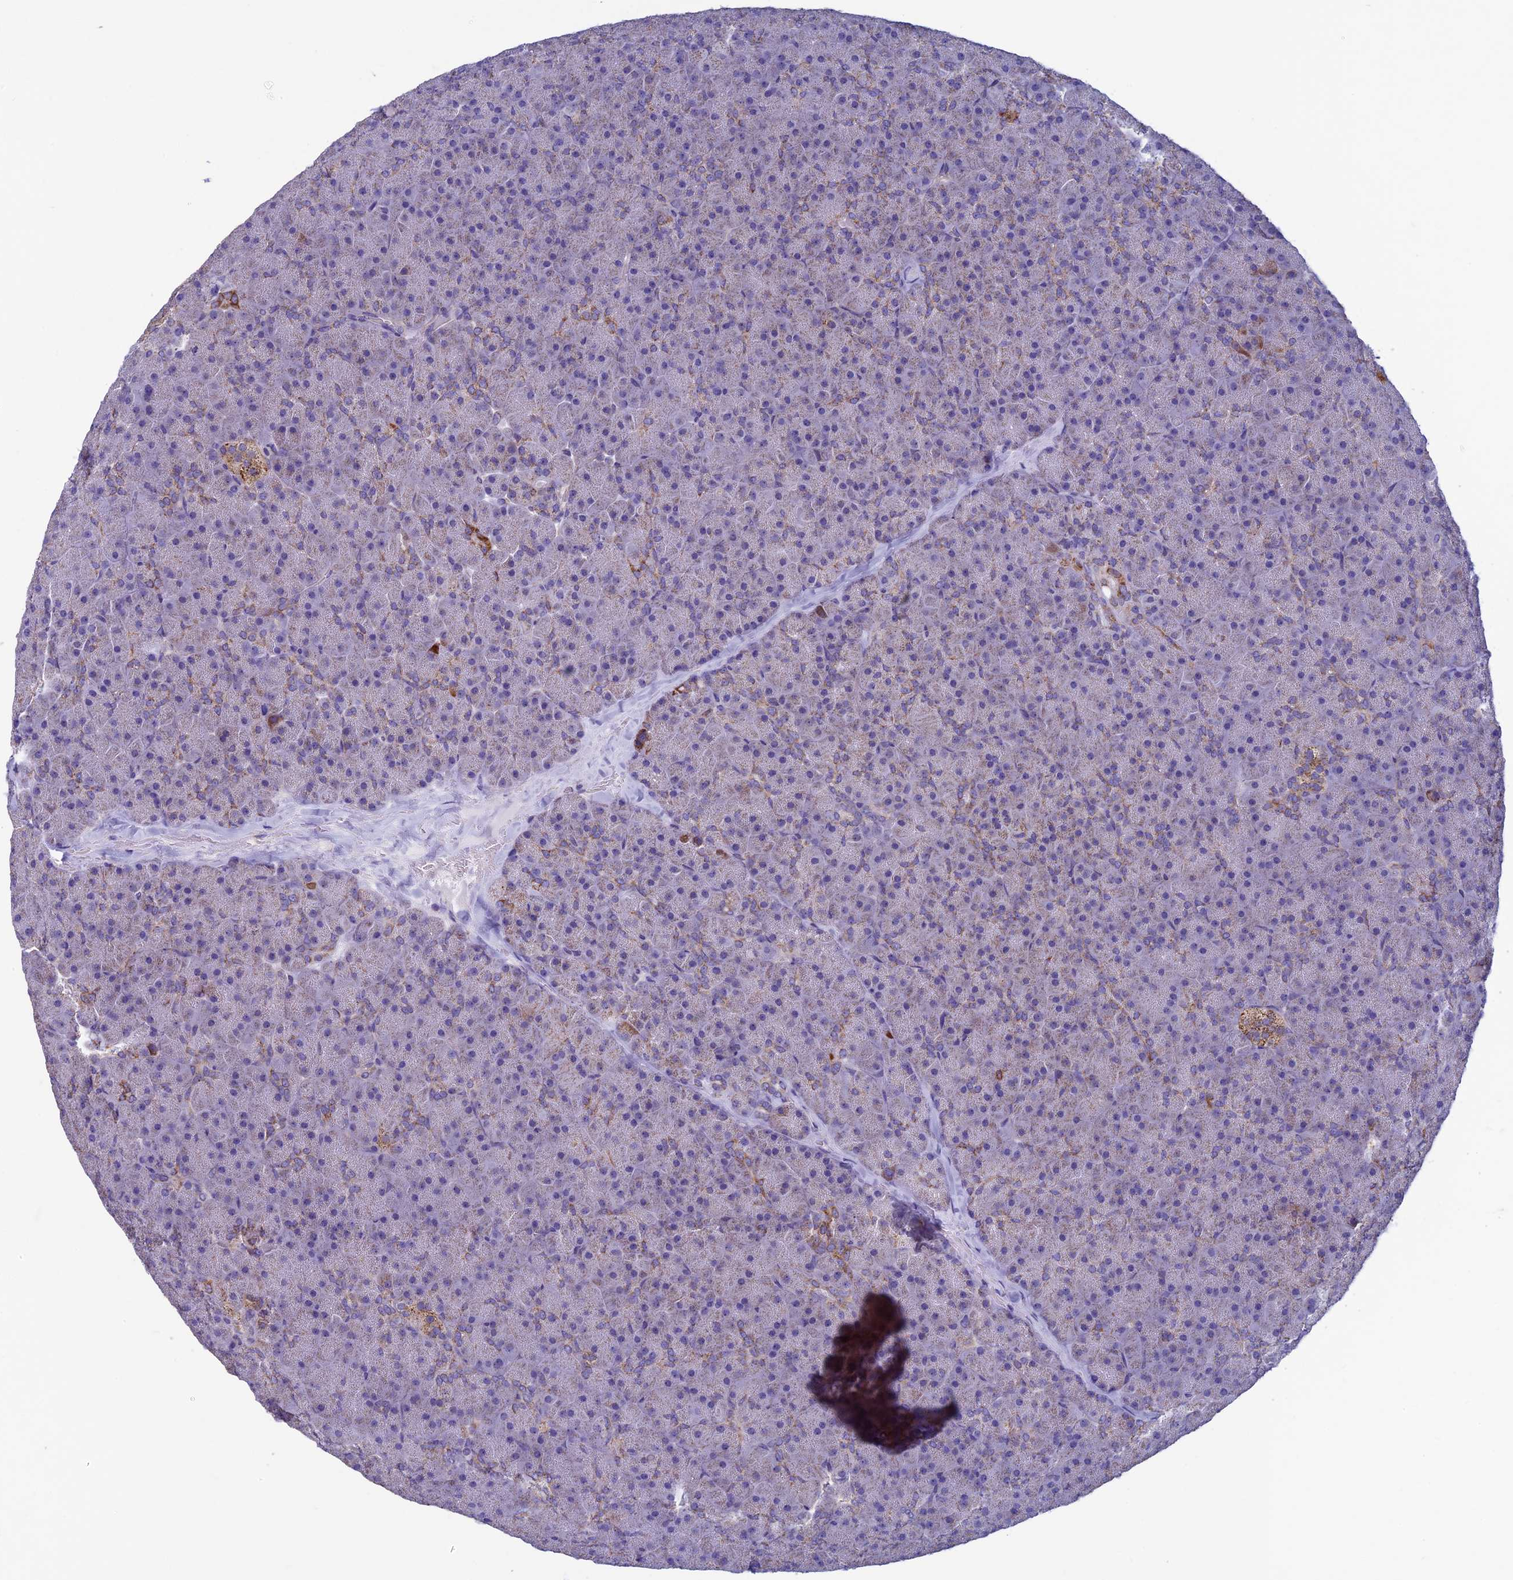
{"staining": {"intensity": "moderate", "quantity": "<25%", "location": "cytoplasmic/membranous"}, "tissue": "pancreas", "cell_type": "Exocrine glandular cells", "image_type": "normal", "snomed": [{"axis": "morphology", "description": "Normal tissue, NOS"}, {"axis": "topography", "description": "Pancreas"}], "caption": "Normal pancreas was stained to show a protein in brown. There is low levels of moderate cytoplasmic/membranous positivity in about <25% of exocrine glandular cells.", "gene": "MFSD12", "patient": {"sex": "male", "age": 36}}